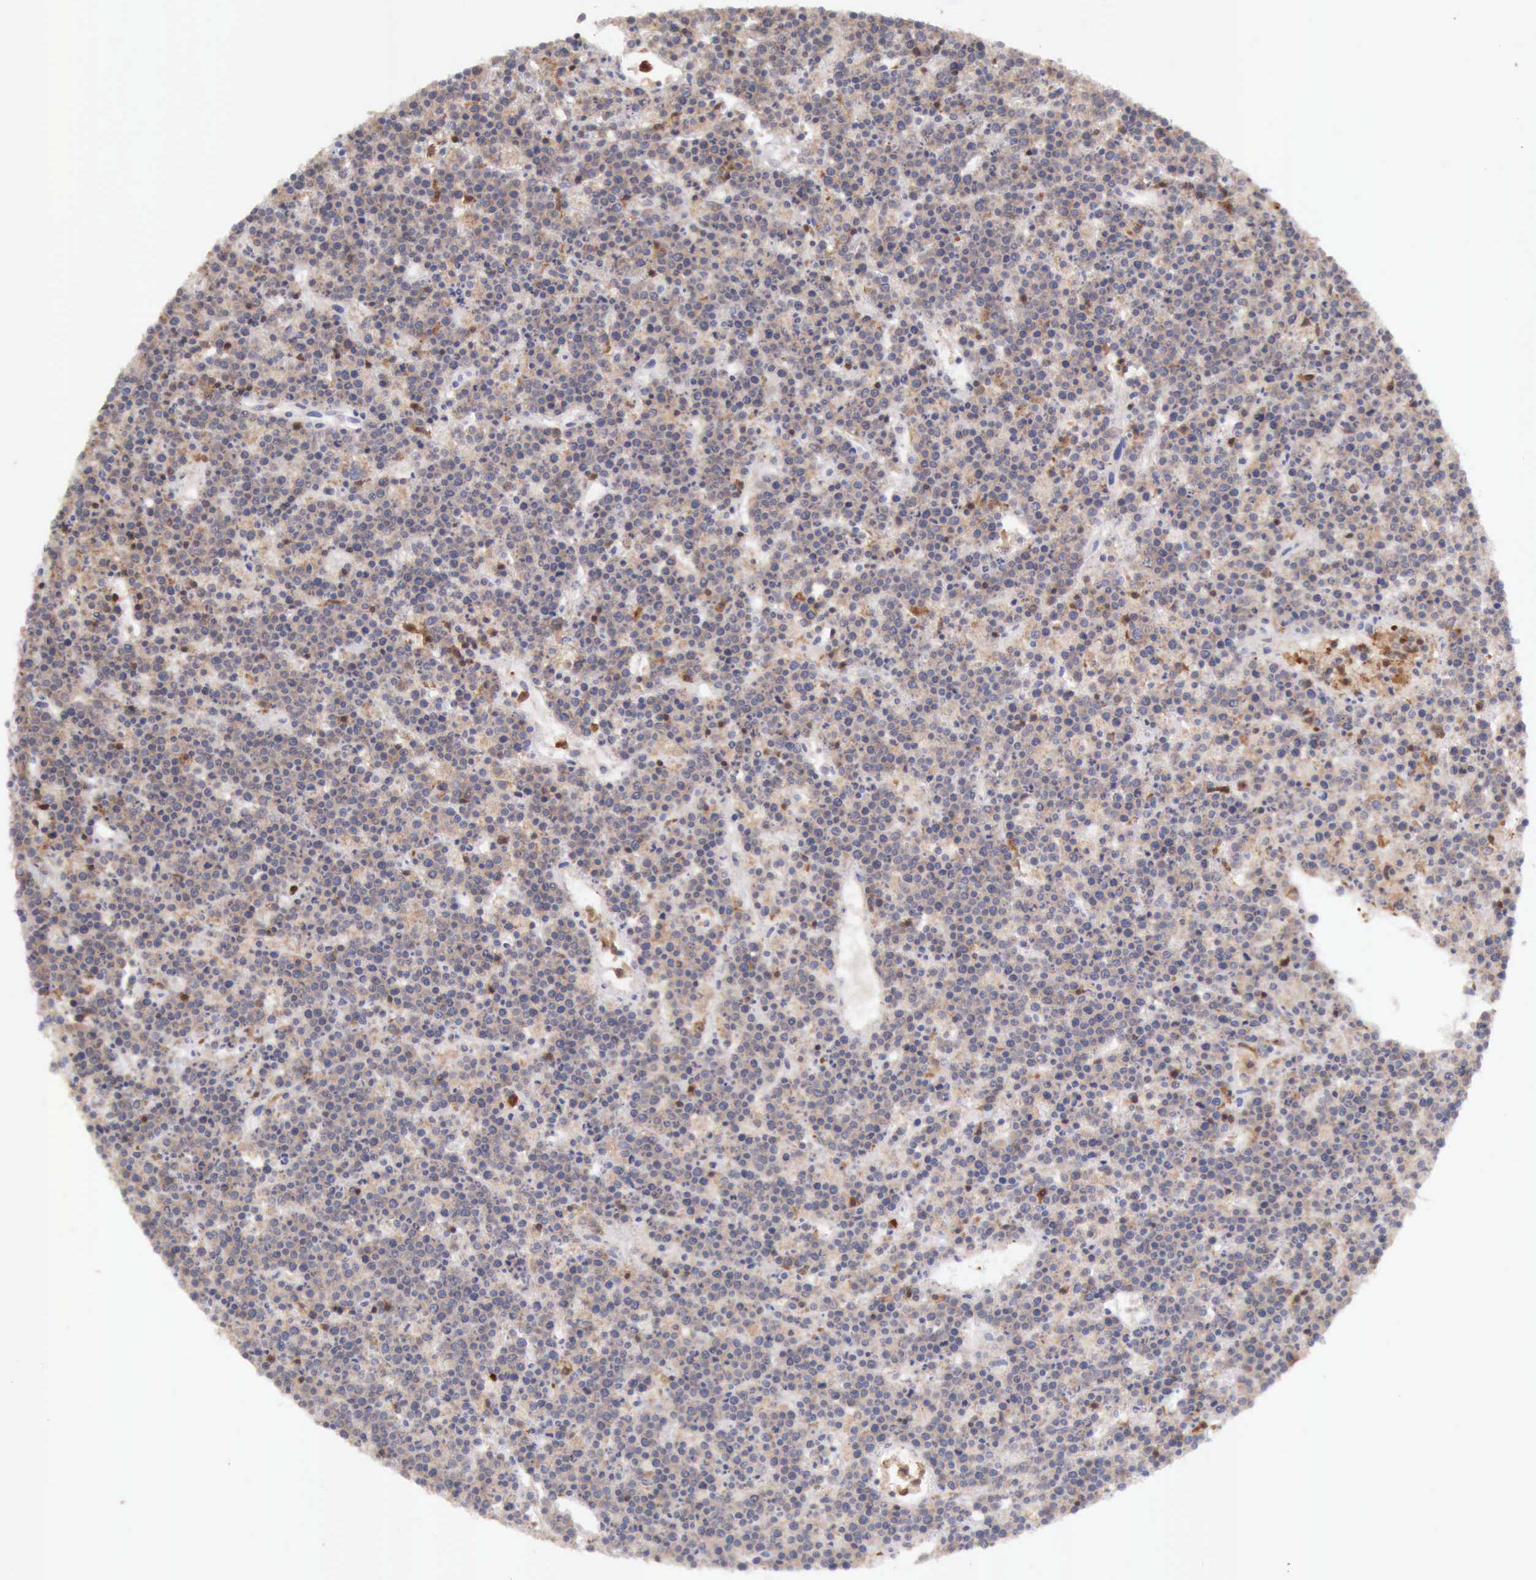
{"staining": {"intensity": "weak", "quantity": "25%-75%", "location": "cytoplasmic/membranous"}, "tissue": "lymphoma", "cell_type": "Tumor cells", "image_type": "cancer", "snomed": [{"axis": "morphology", "description": "Malignant lymphoma, non-Hodgkin's type, High grade"}, {"axis": "topography", "description": "Ovary"}], "caption": "This image demonstrates lymphoma stained with immunohistochemistry (IHC) to label a protein in brown. The cytoplasmic/membranous of tumor cells show weak positivity for the protein. Nuclei are counter-stained blue.", "gene": "ARHGAP4", "patient": {"sex": "female", "age": 56}}